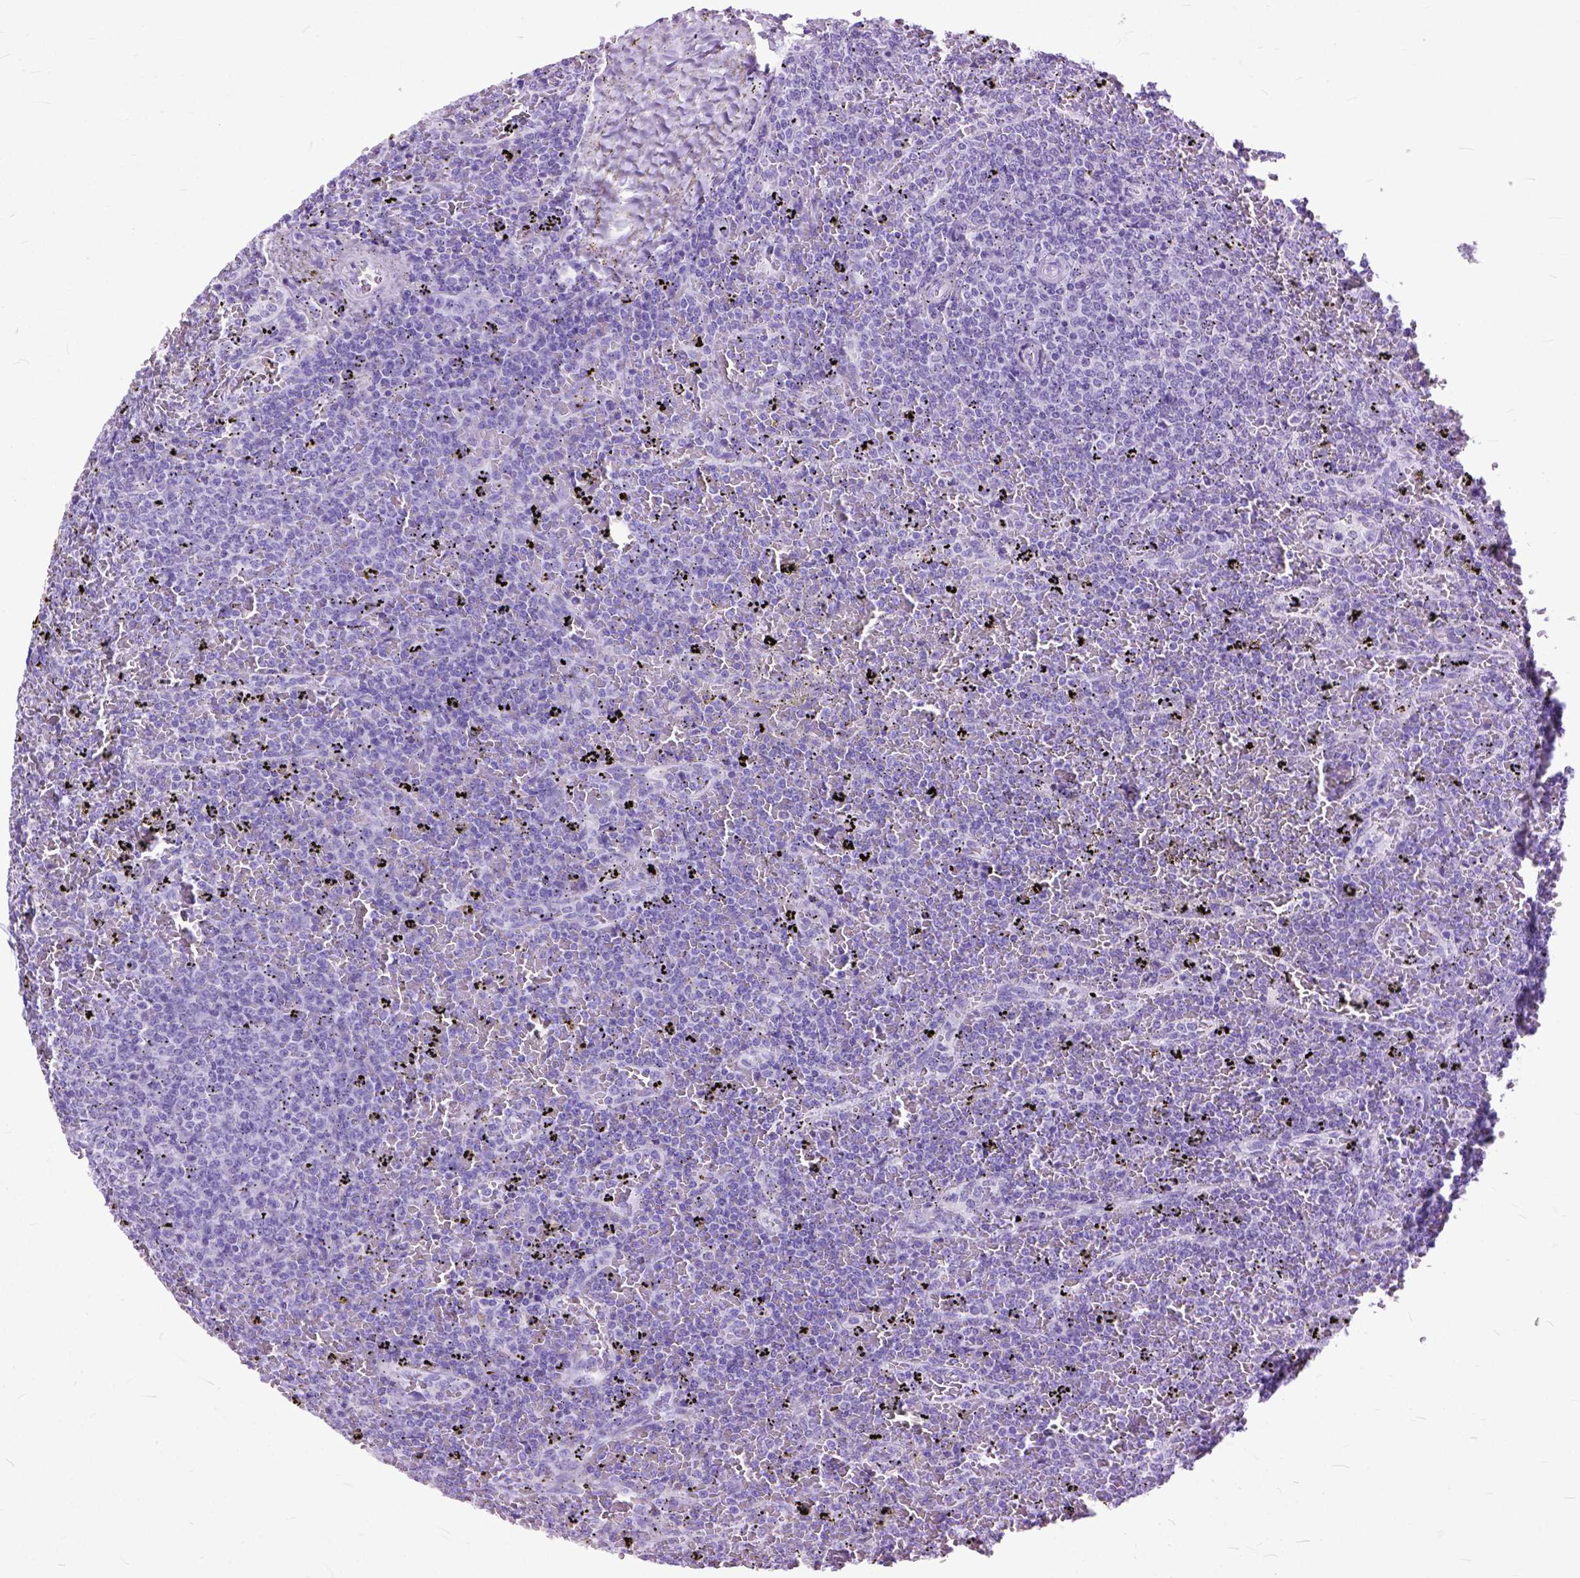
{"staining": {"intensity": "negative", "quantity": "none", "location": "none"}, "tissue": "lymphoma", "cell_type": "Tumor cells", "image_type": "cancer", "snomed": [{"axis": "morphology", "description": "Malignant lymphoma, non-Hodgkin's type, Low grade"}, {"axis": "topography", "description": "Spleen"}], "caption": "Immunohistochemistry (IHC) histopathology image of neoplastic tissue: human lymphoma stained with DAB shows no significant protein staining in tumor cells.", "gene": "GNGT1", "patient": {"sex": "female", "age": 77}}